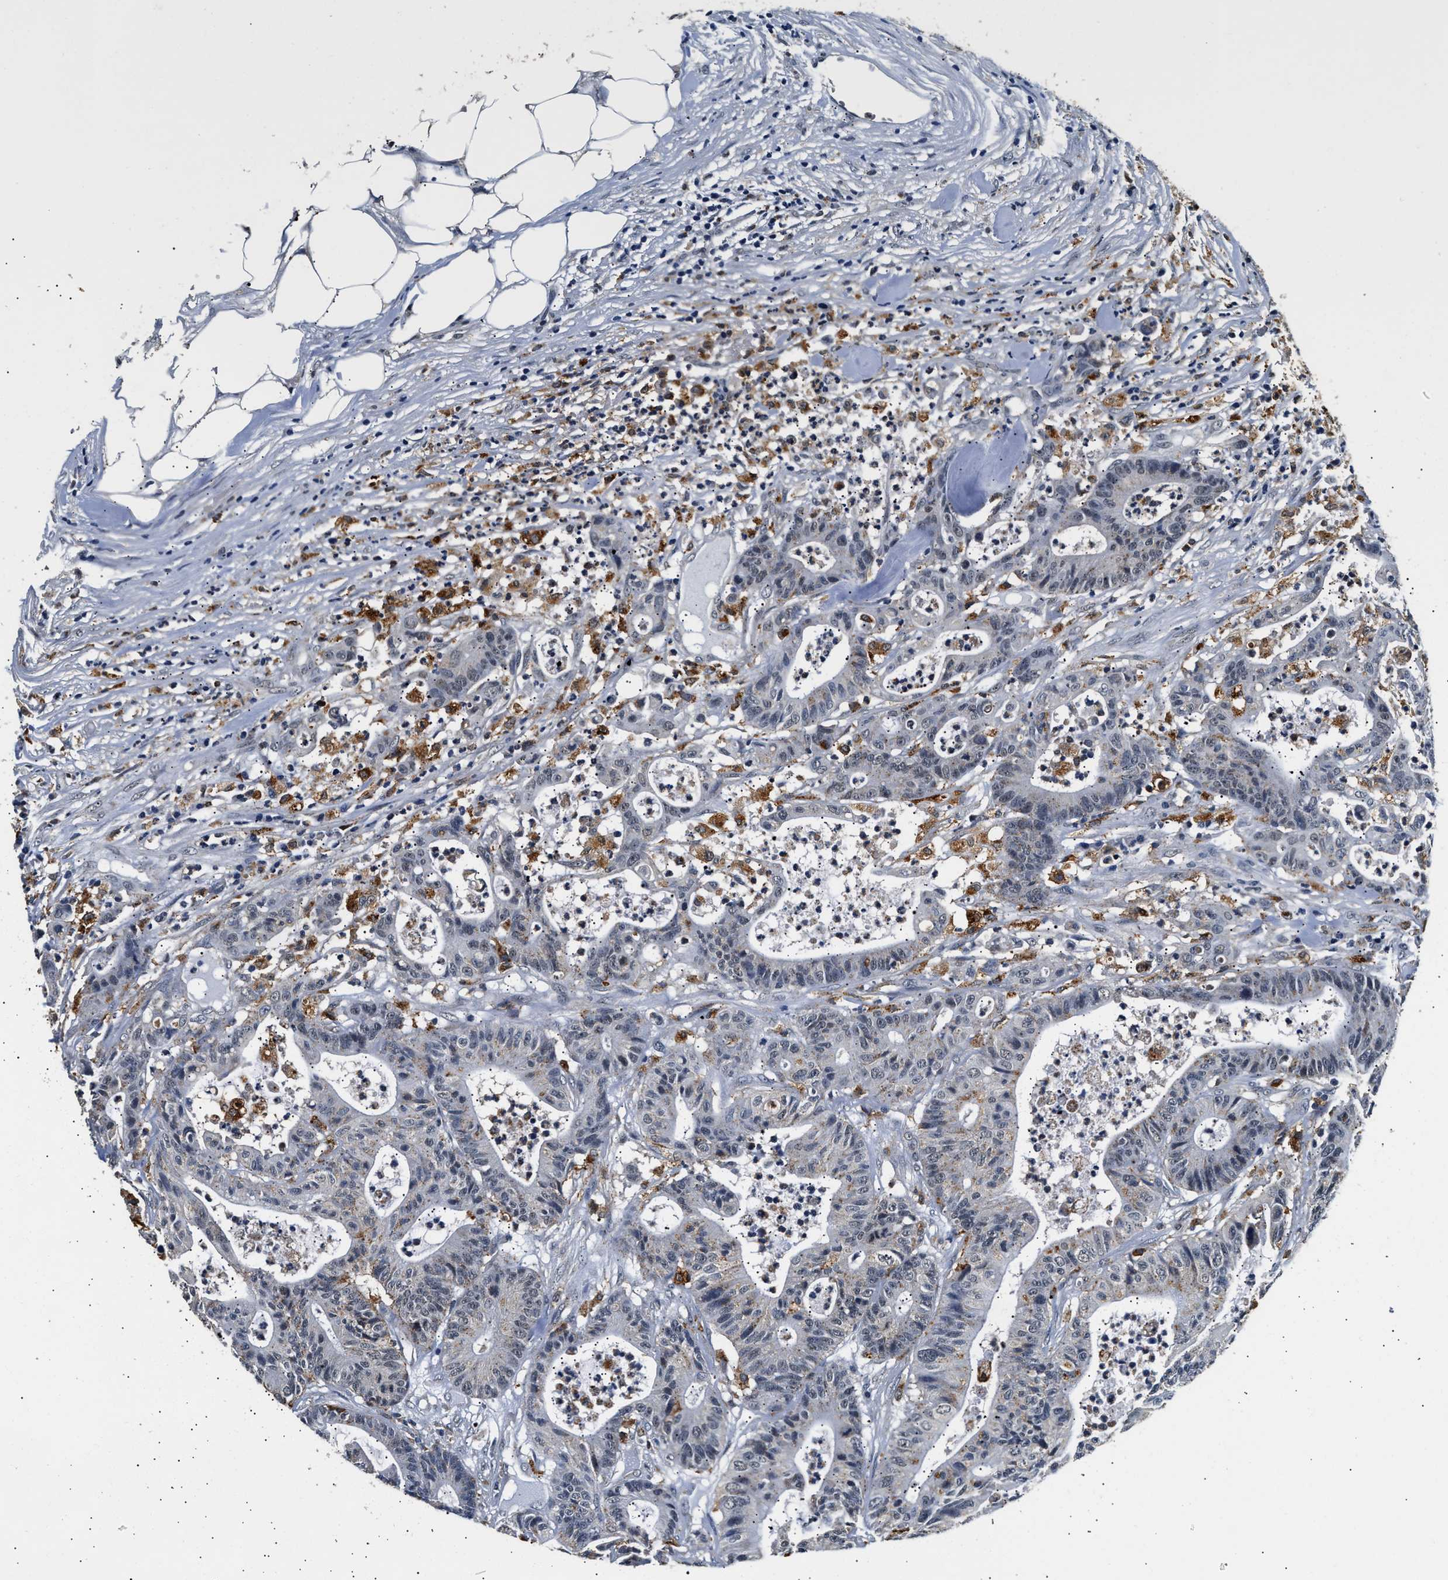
{"staining": {"intensity": "weak", "quantity": "<25%", "location": "cytoplasmic/membranous"}, "tissue": "colorectal cancer", "cell_type": "Tumor cells", "image_type": "cancer", "snomed": [{"axis": "morphology", "description": "Adenocarcinoma, NOS"}, {"axis": "topography", "description": "Colon"}], "caption": "This micrograph is of colorectal cancer (adenocarcinoma) stained with immunohistochemistry to label a protein in brown with the nuclei are counter-stained blue. There is no staining in tumor cells.", "gene": "SMU1", "patient": {"sex": "female", "age": 84}}